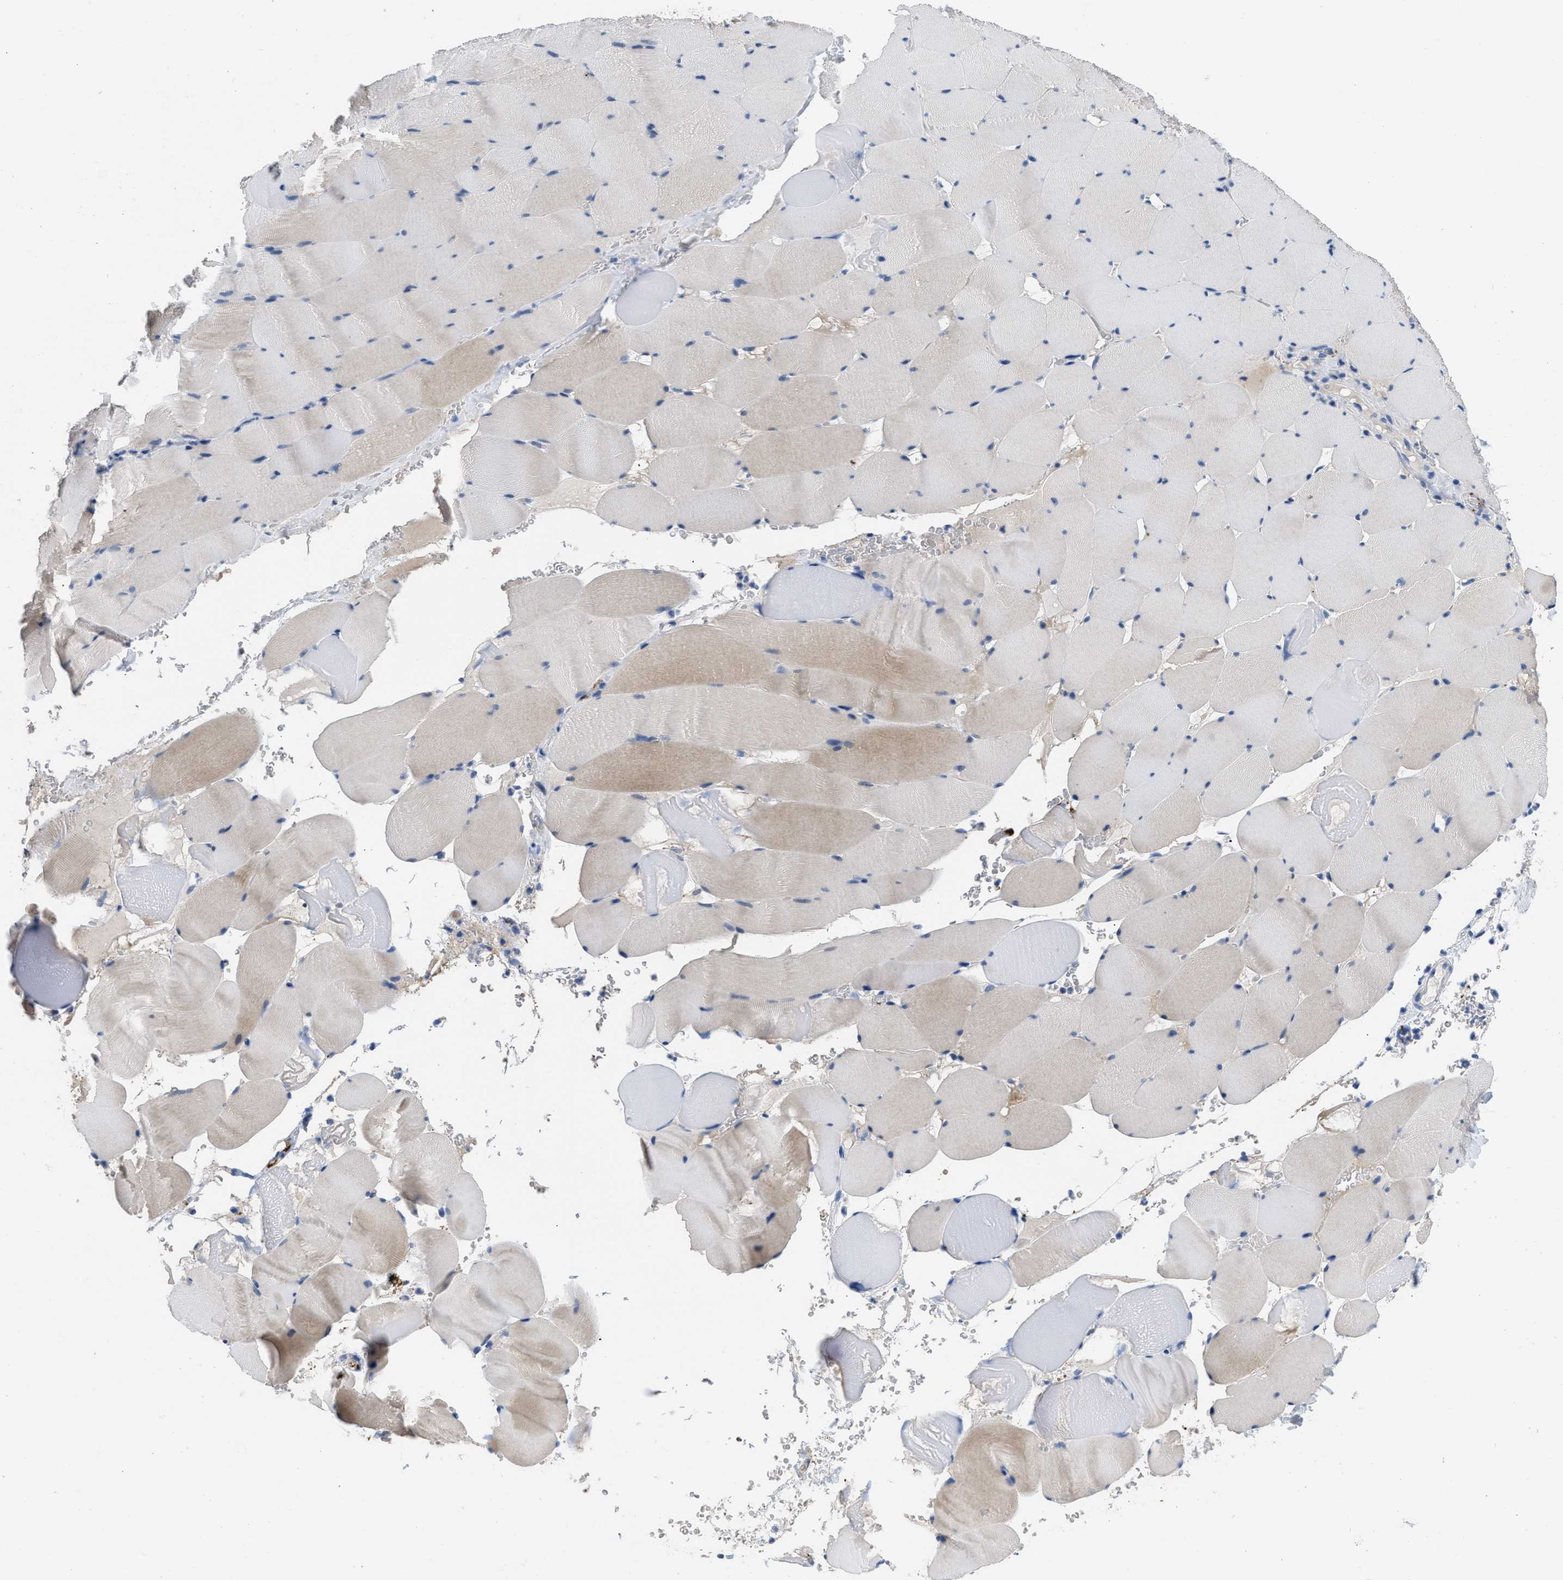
{"staining": {"intensity": "negative", "quantity": "none", "location": "none"}, "tissue": "skeletal muscle", "cell_type": "Myocytes", "image_type": "normal", "snomed": [{"axis": "morphology", "description": "Normal tissue, NOS"}, {"axis": "topography", "description": "Skeletal muscle"}], "caption": "High magnification brightfield microscopy of unremarkable skeletal muscle stained with DAB (brown) and counterstained with hematoxylin (blue): myocytes show no significant expression.", "gene": "FGF18", "patient": {"sex": "male", "age": 62}}